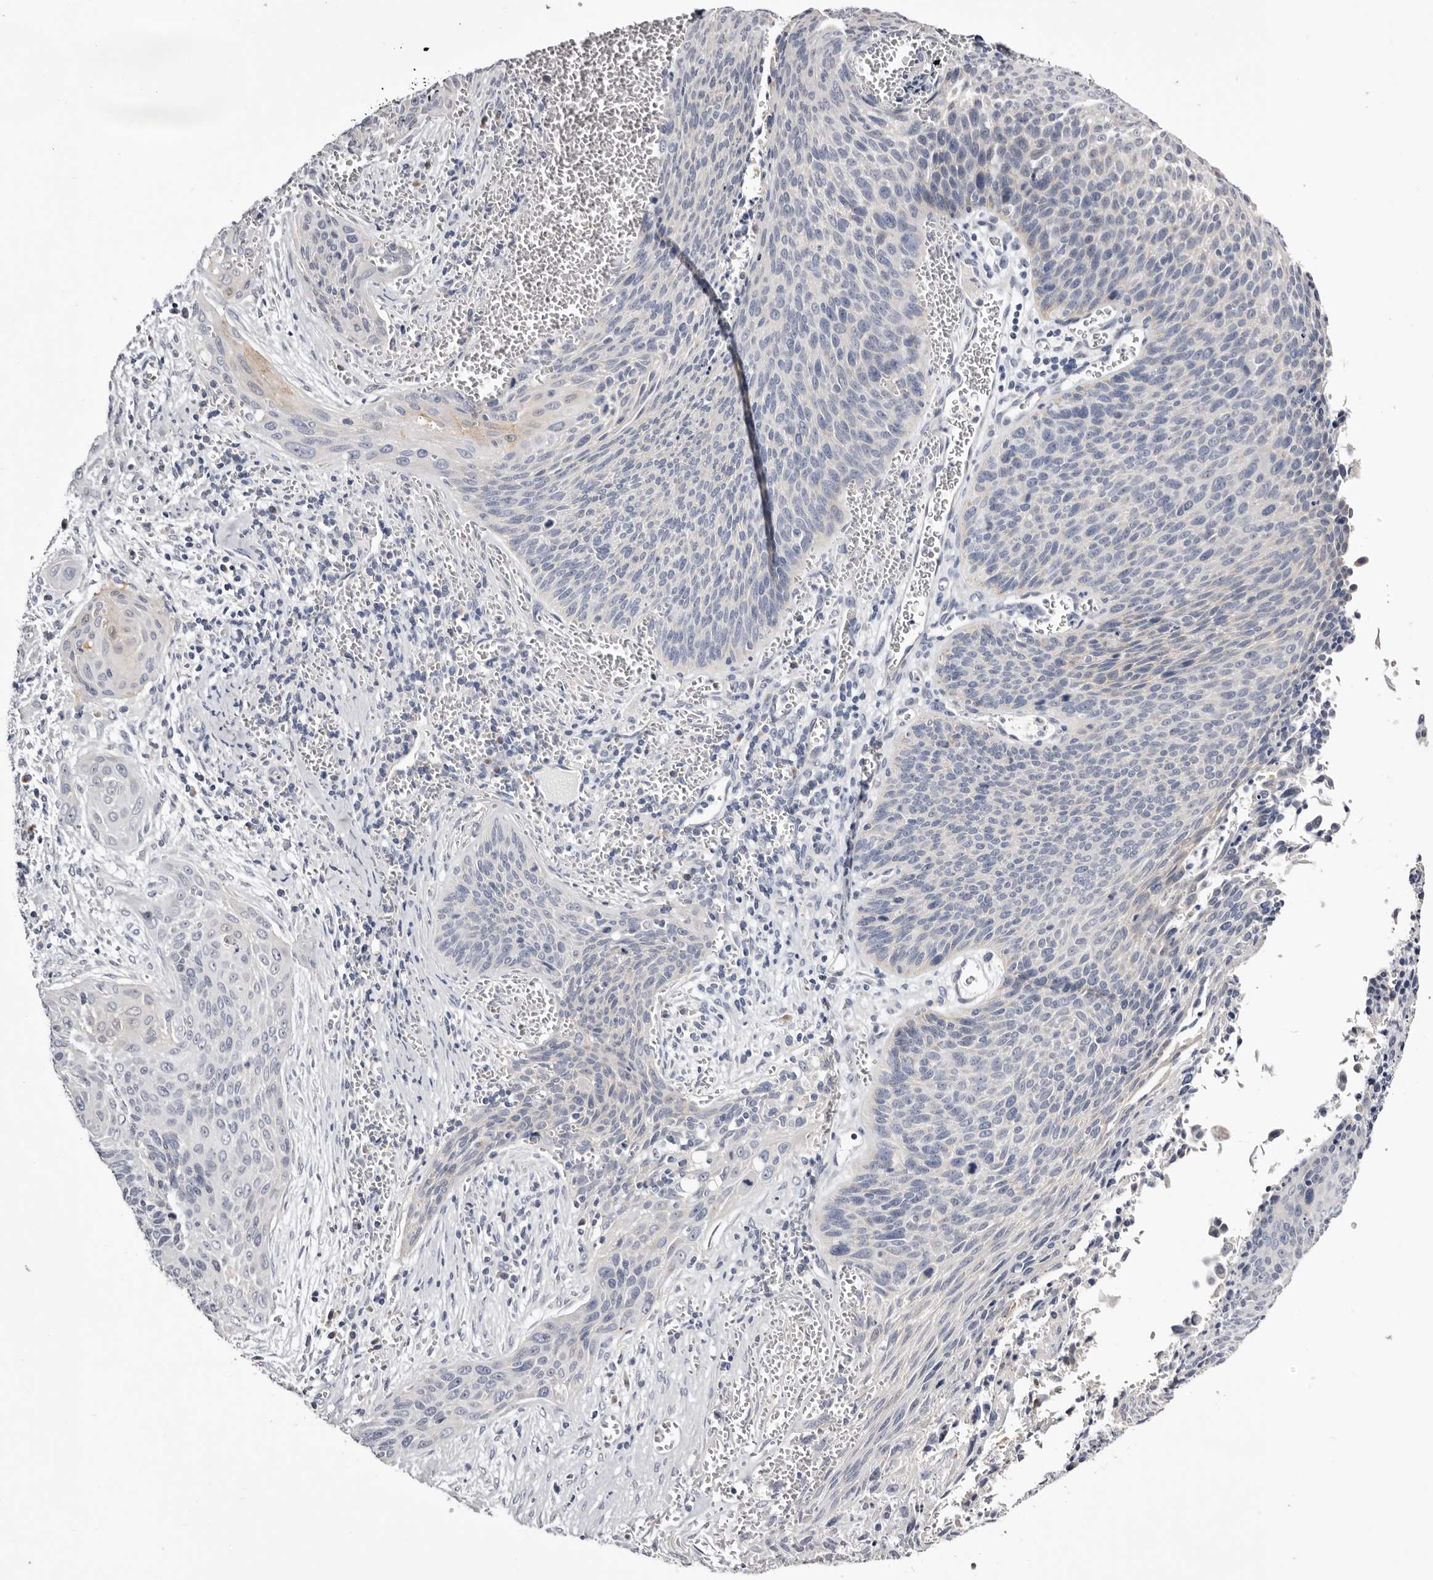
{"staining": {"intensity": "weak", "quantity": "<25%", "location": "cytoplasmic/membranous"}, "tissue": "cervical cancer", "cell_type": "Tumor cells", "image_type": "cancer", "snomed": [{"axis": "morphology", "description": "Squamous cell carcinoma, NOS"}, {"axis": "topography", "description": "Cervix"}], "caption": "DAB (3,3'-diaminobenzidine) immunohistochemical staining of squamous cell carcinoma (cervical) reveals no significant positivity in tumor cells.", "gene": "CASQ1", "patient": {"sex": "female", "age": 55}}